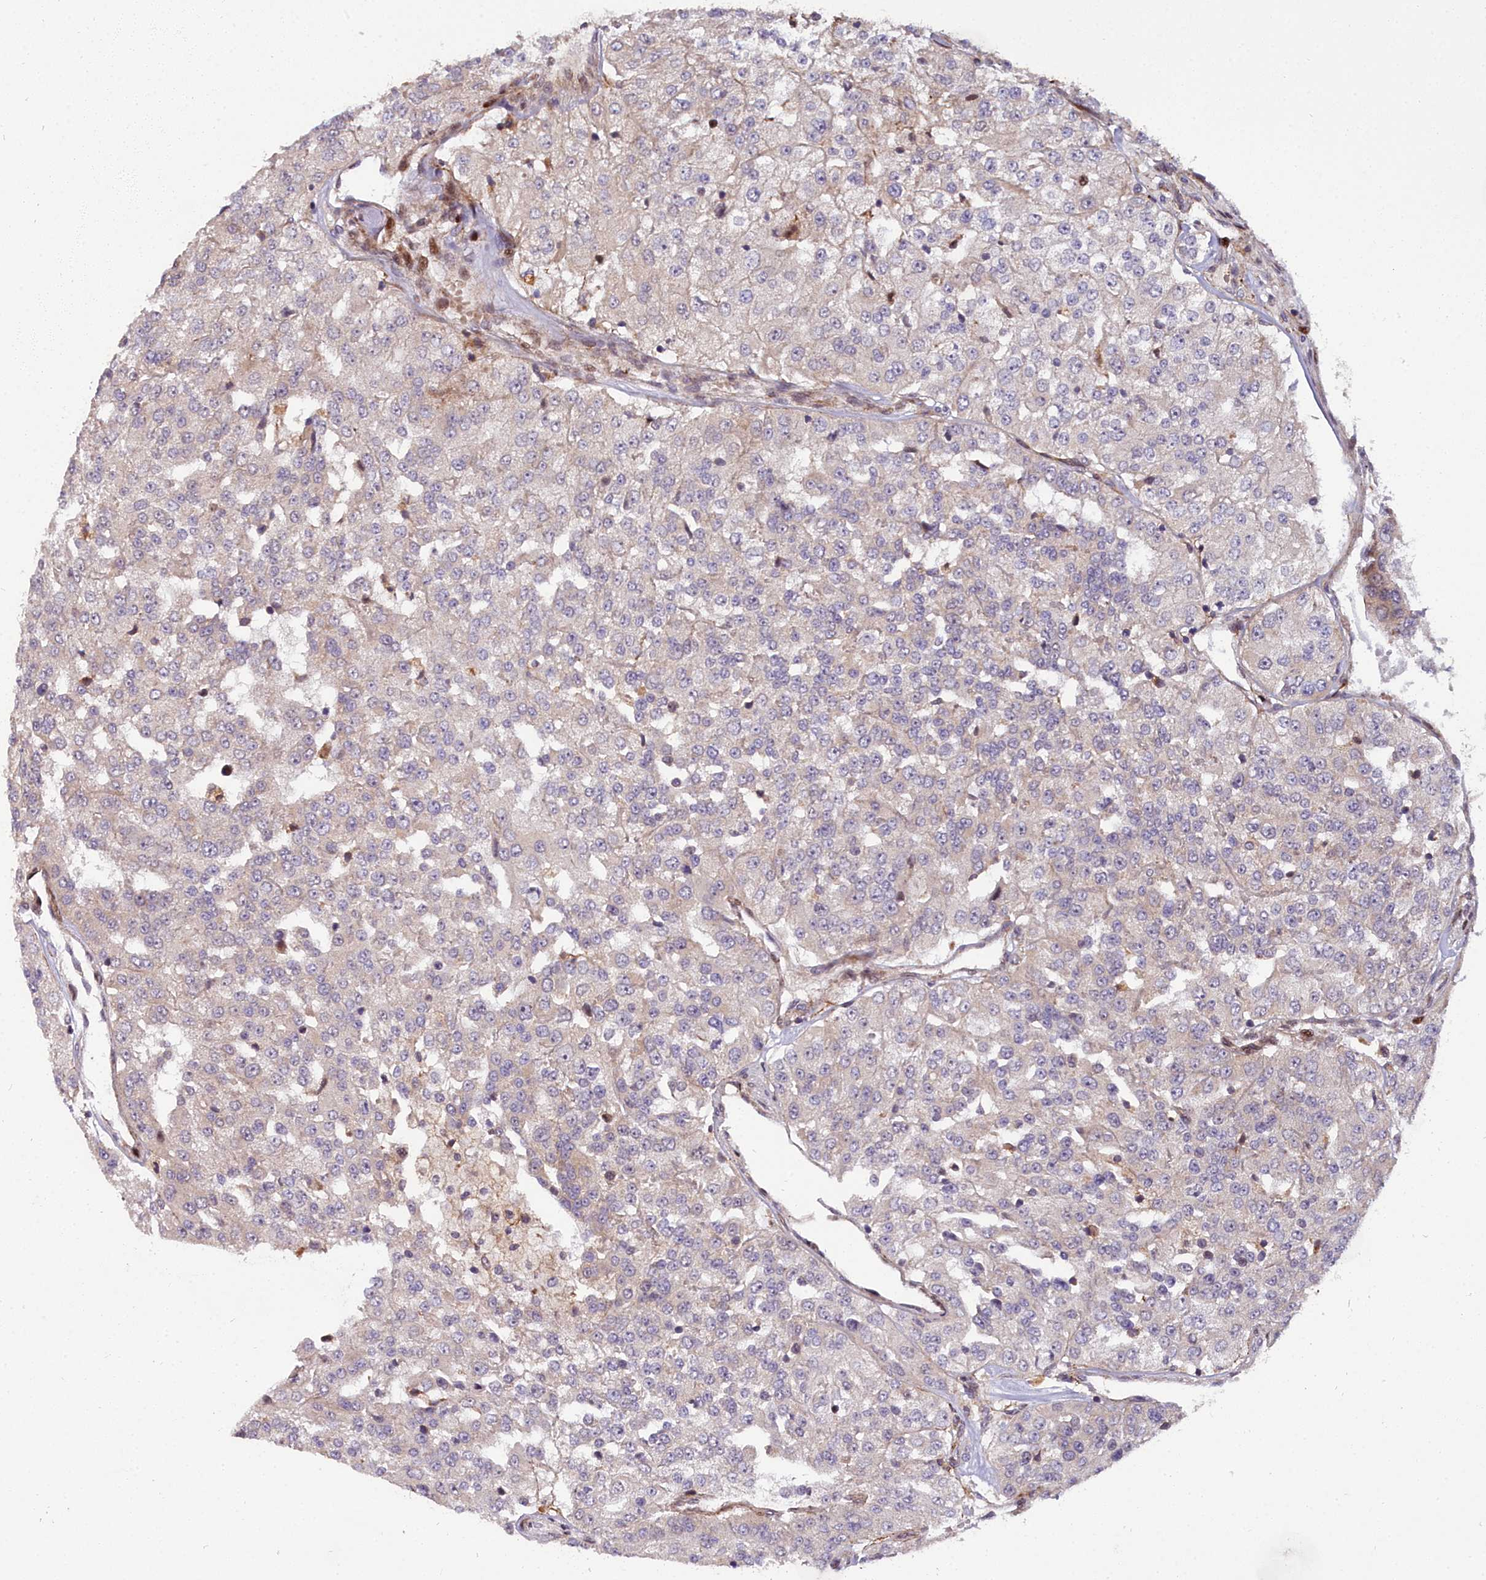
{"staining": {"intensity": "negative", "quantity": "none", "location": "none"}, "tissue": "renal cancer", "cell_type": "Tumor cells", "image_type": "cancer", "snomed": [{"axis": "morphology", "description": "Adenocarcinoma, NOS"}, {"axis": "topography", "description": "Kidney"}], "caption": "A micrograph of human renal adenocarcinoma is negative for staining in tumor cells.", "gene": "MRPS11", "patient": {"sex": "female", "age": 63}}